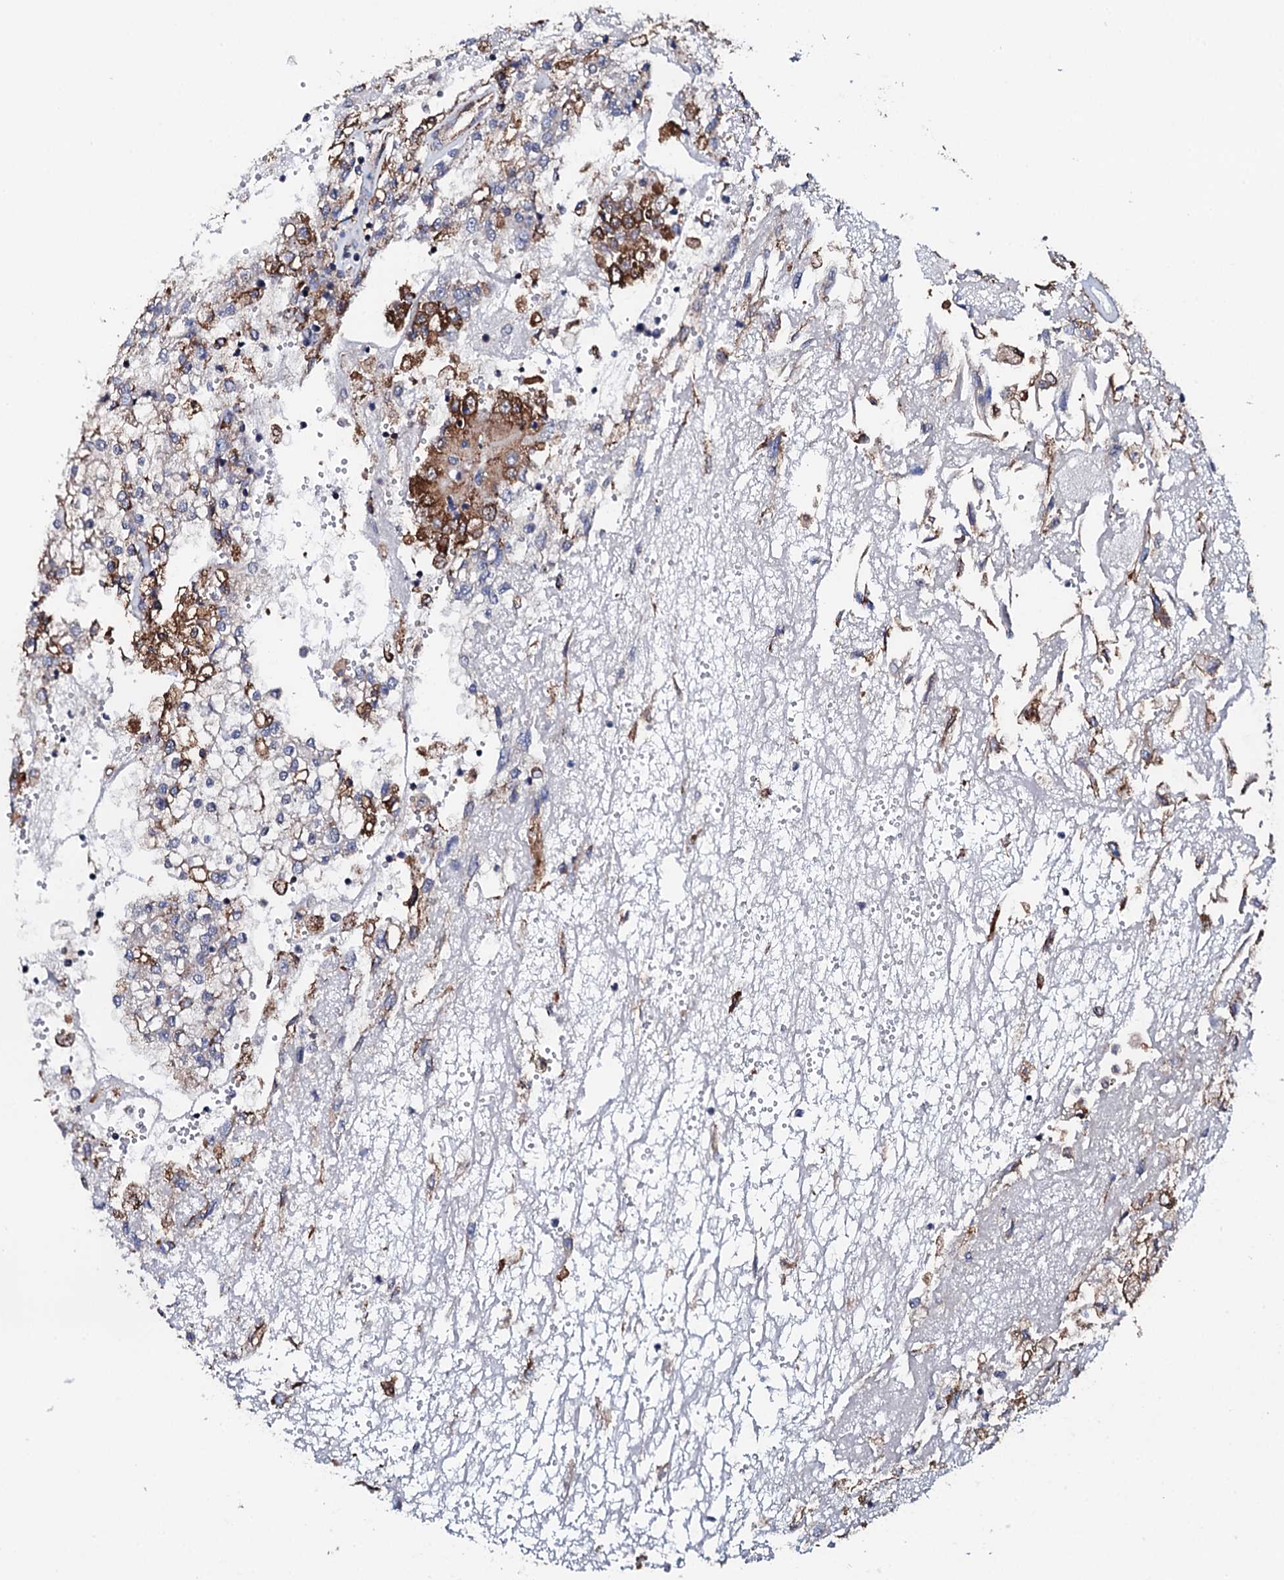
{"staining": {"intensity": "moderate", "quantity": "25%-75%", "location": "cytoplasmic/membranous"}, "tissue": "renal cancer", "cell_type": "Tumor cells", "image_type": "cancer", "snomed": [{"axis": "morphology", "description": "Adenocarcinoma, NOS"}, {"axis": "topography", "description": "Kidney"}], "caption": "Immunohistochemical staining of renal cancer (adenocarcinoma) displays medium levels of moderate cytoplasmic/membranous staining in approximately 25%-75% of tumor cells. (DAB IHC with brightfield microscopy, high magnification).", "gene": "EDC3", "patient": {"sex": "female", "age": 52}}